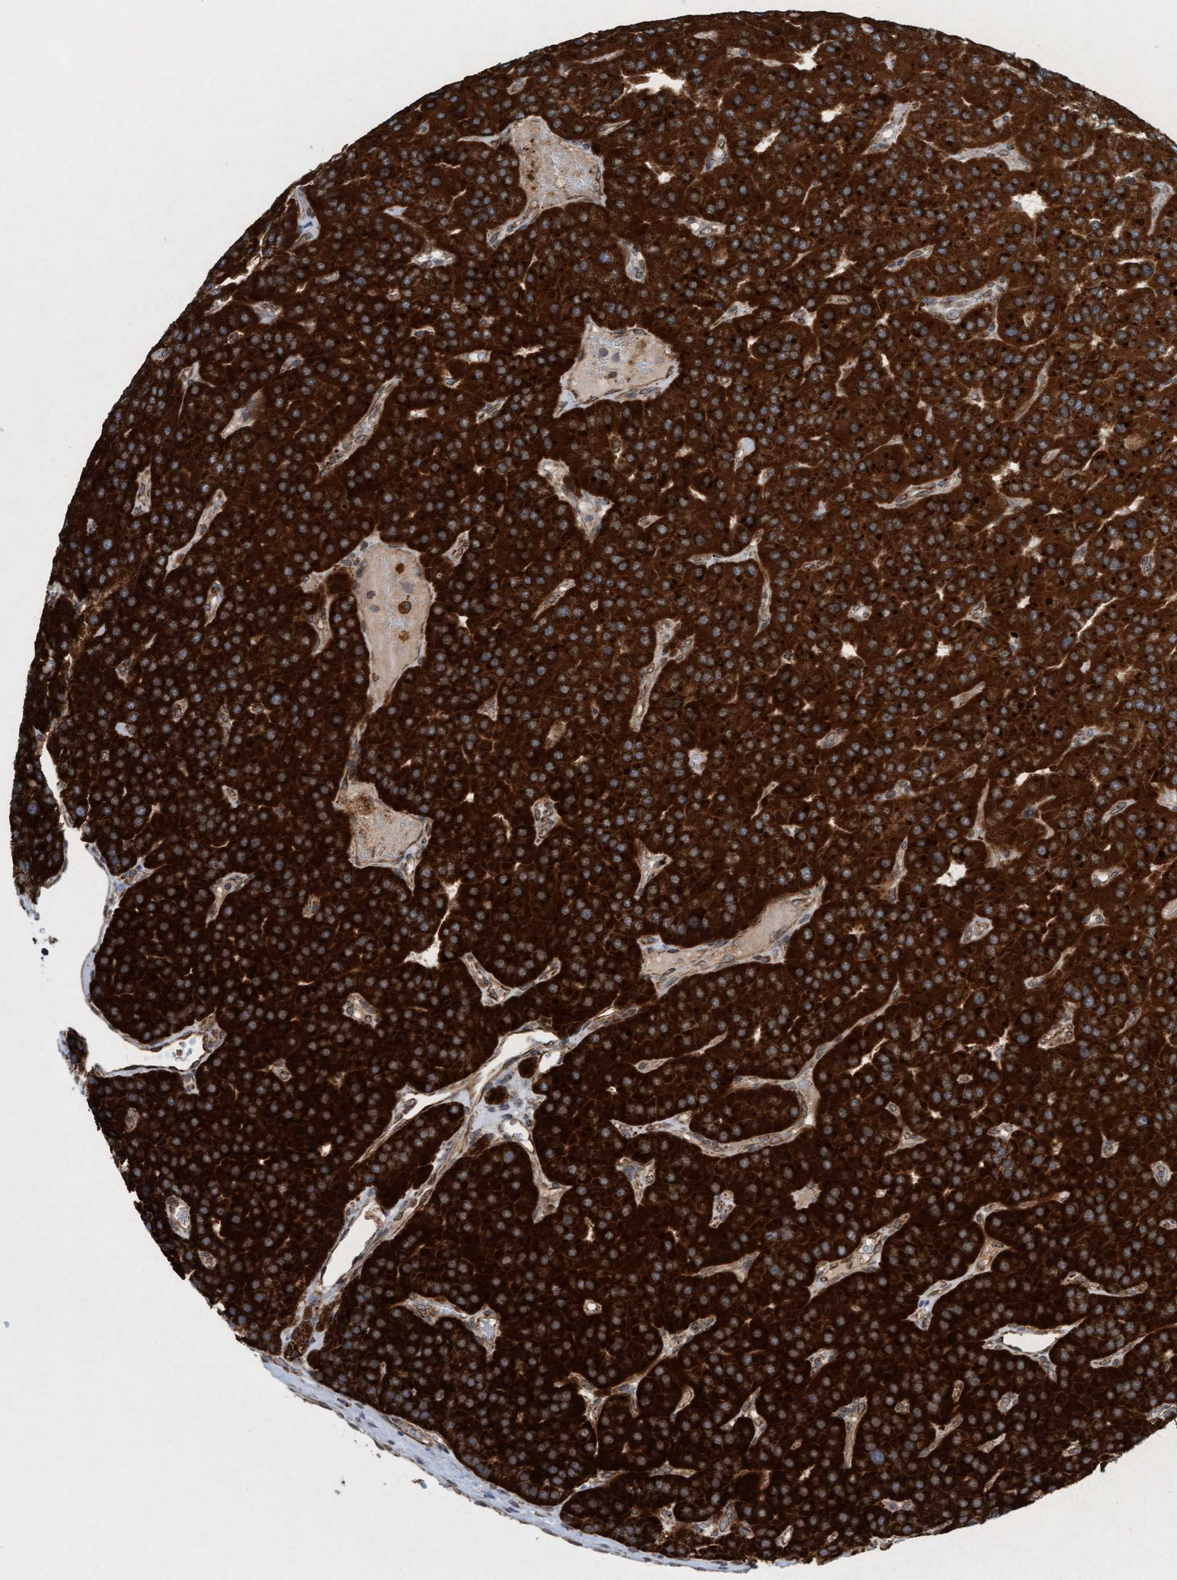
{"staining": {"intensity": "strong", "quantity": ">75%", "location": "cytoplasmic/membranous"}, "tissue": "parathyroid gland", "cell_type": "Glandular cells", "image_type": "normal", "snomed": [{"axis": "morphology", "description": "Normal tissue, NOS"}, {"axis": "morphology", "description": "Adenoma, NOS"}, {"axis": "topography", "description": "Parathyroid gland"}], "caption": "Immunohistochemistry of normal parathyroid gland reveals high levels of strong cytoplasmic/membranous expression in about >75% of glandular cells. Using DAB (3,3'-diaminobenzidine) (brown) and hematoxylin (blue) stains, captured at high magnification using brightfield microscopy.", "gene": "MRPS23", "patient": {"sex": "female", "age": 86}}